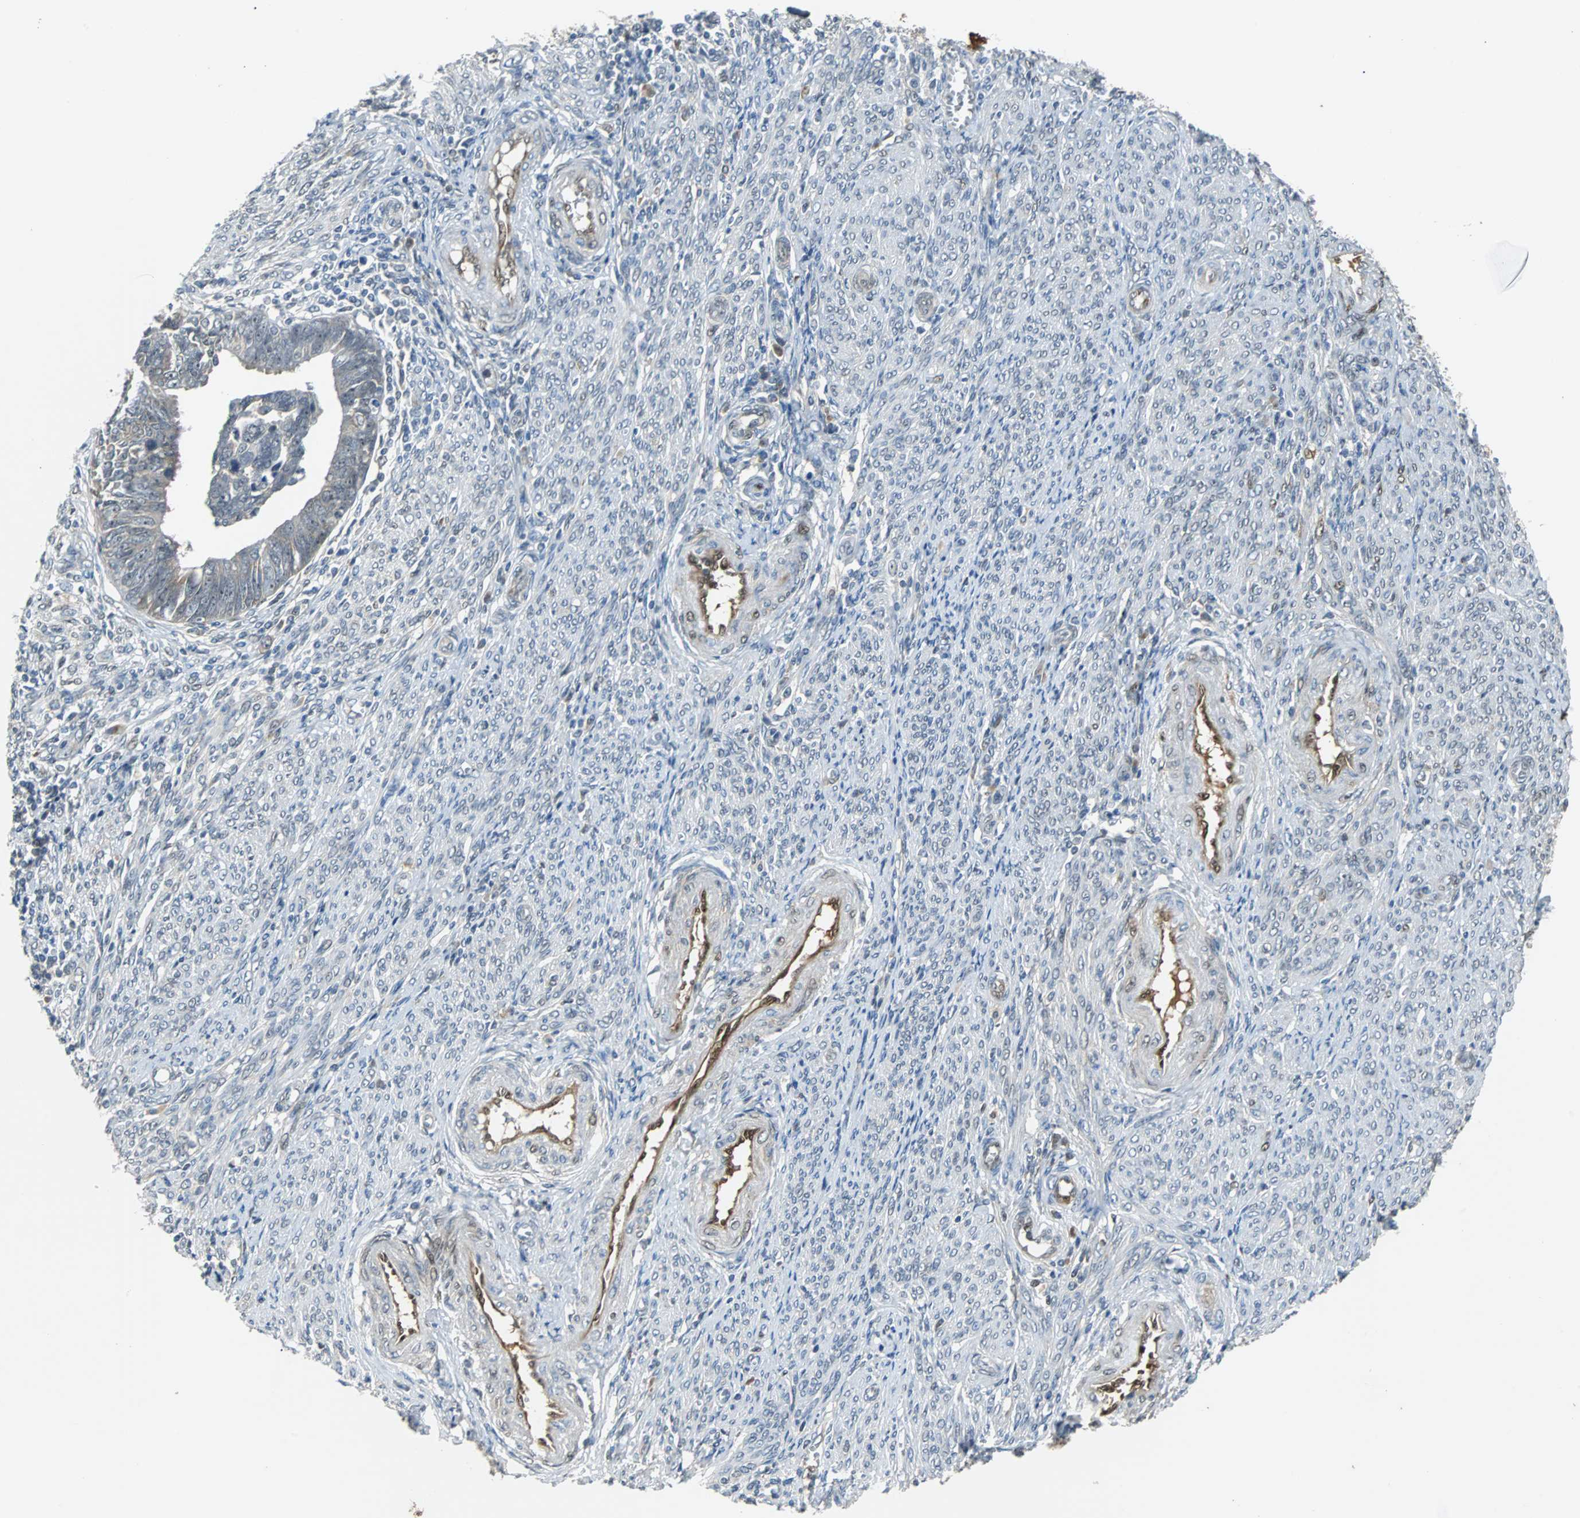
{"staining": {"intensity": "weak", "quantity": "25%-75%", "location": "cytoplasmic/membranous"}, "tissue": "endometrial cancer", "cell_type": "Tumor cells", "image_type": "cancer", "snomed": [{"axis": "morphology", "description": "Adenocarcinoma, NOS"}, {"axis": "topography", "description": "Endometrium"}], "caption": "DAB immunohistochemical staining of endometrial cancer (adenocarcinoma) exhibits weak cytoplasmic/membranous protein positivity in about 25%-75% of tumor cells.", "gene": "FHL2", "patient": {"sex": "female", "age": 75}}